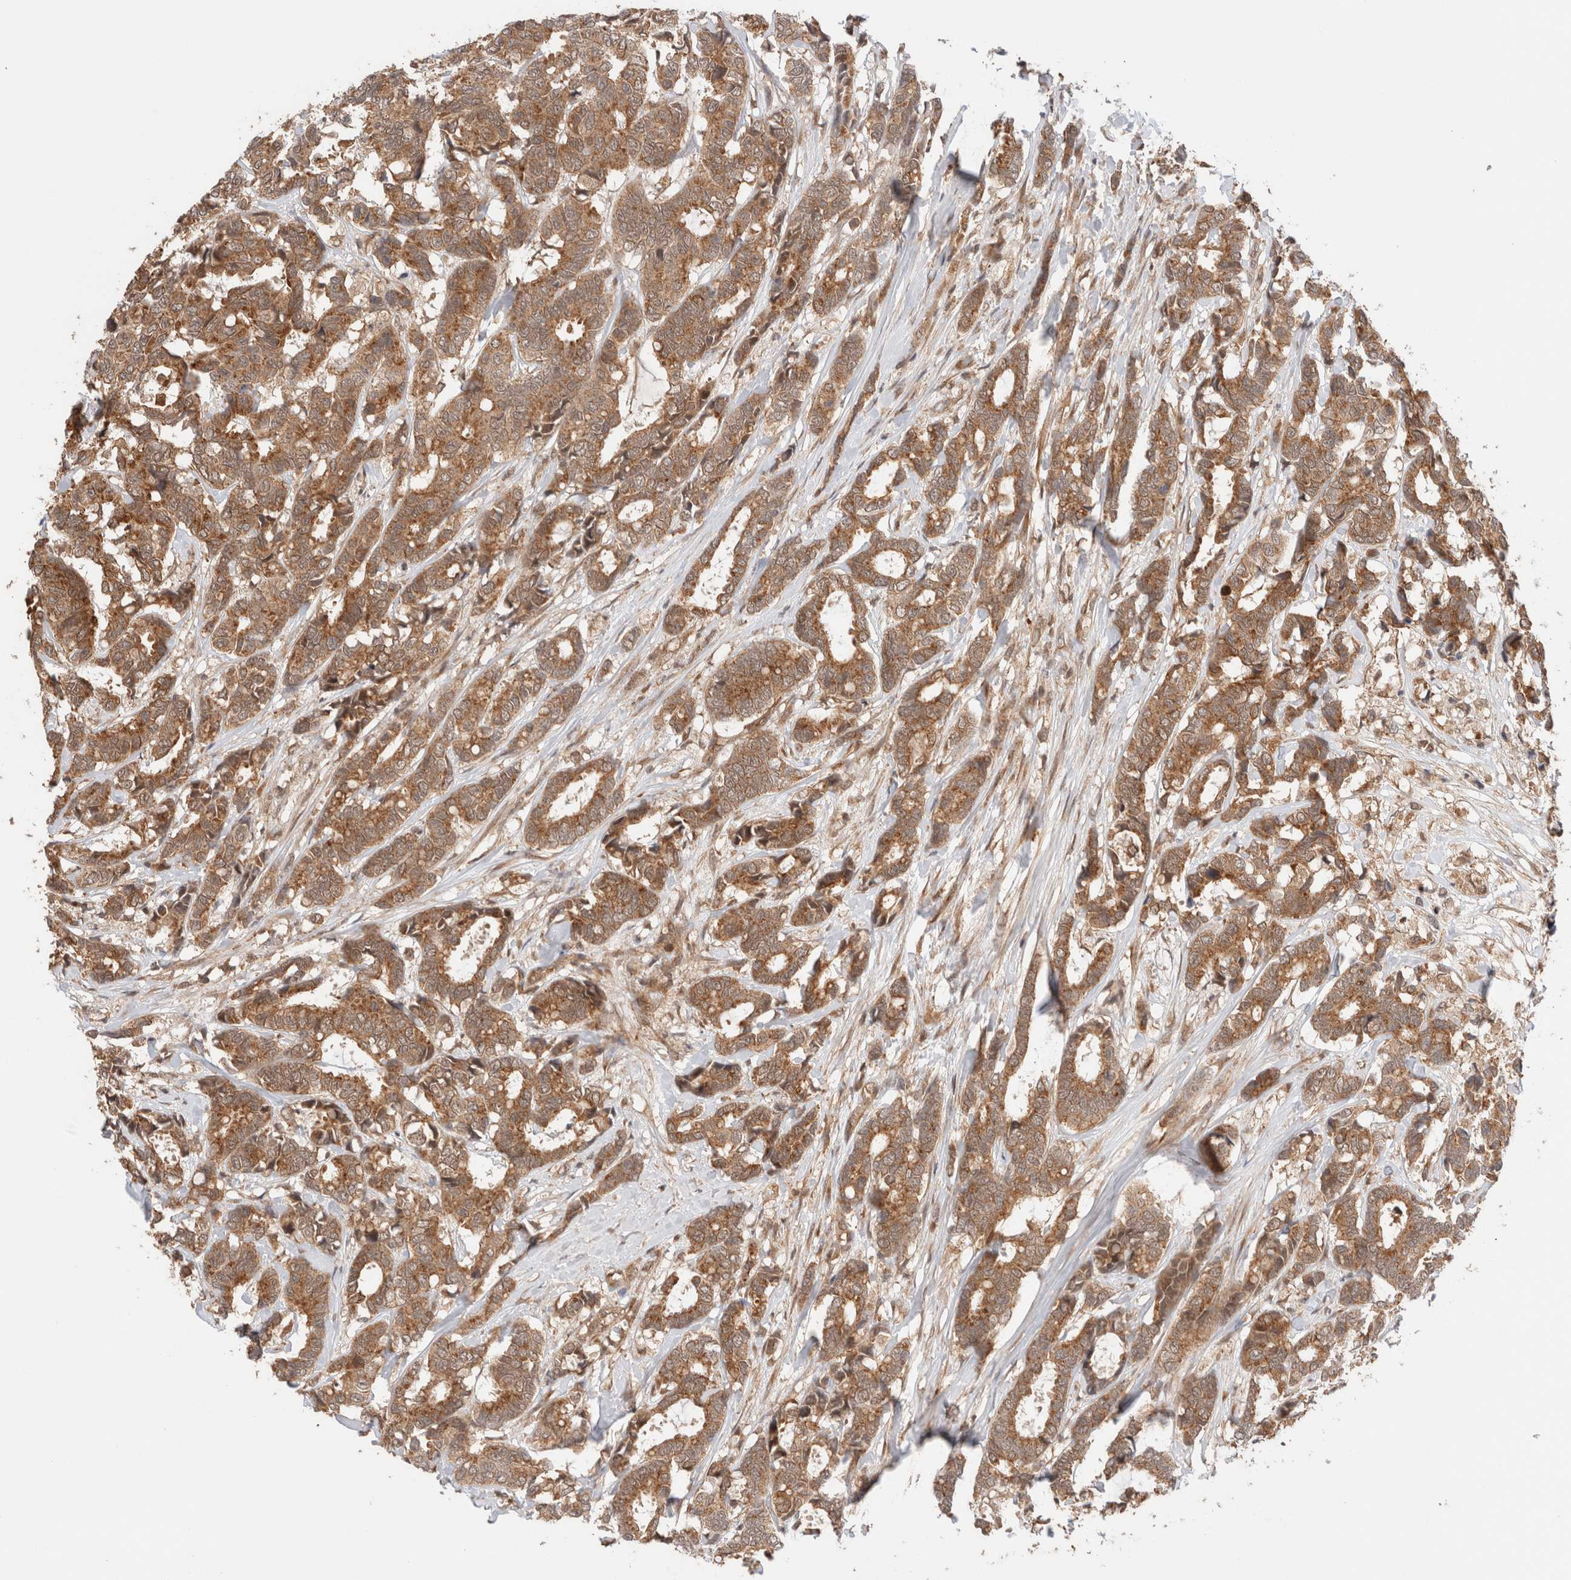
{"staining": {"intensity": "moderate", "quantity": ">75%", "location": "cytoplasmic/membranous"}, "tissue": "breast cancer", "cell_type": "Tumor cells", "image_type": "cancer", "snomed": [{"axis": "morphology", "description": "Duct carcinoma"}, {"axis": "topography", "description": "Breast"}], "caption": "Immunohistochemistry (IHC) (DAB (3,3'-diaminobenzidine)) staining of human breast cancer exhibits moderate cytoplasmic/membranous protein expression in about >75% of tumor cells.", "gene": "SIKE1", "patient": {"sex": "female", "age": 87}}